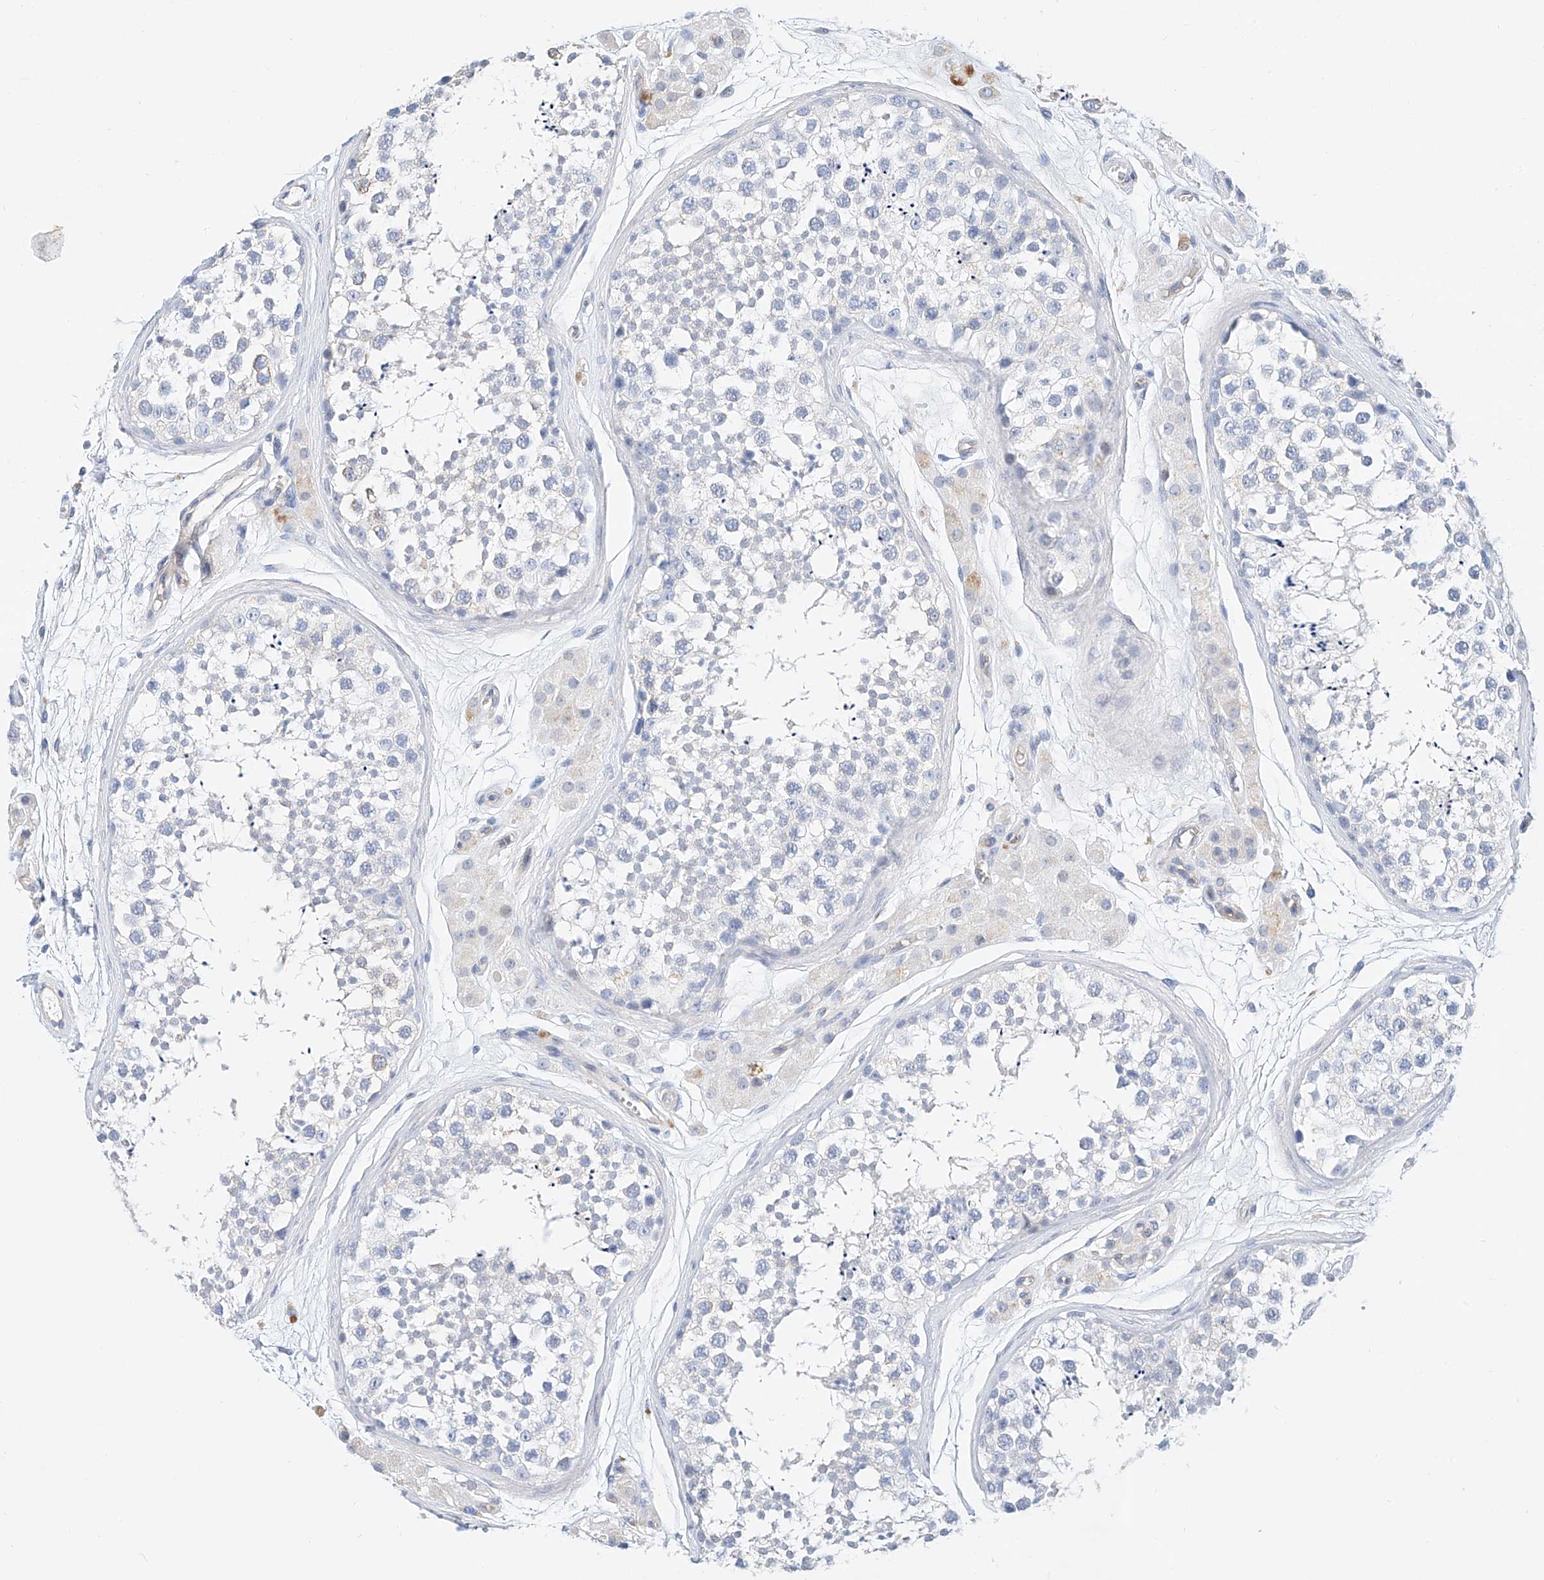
{"staining": {"intensity": "negative", "quantity": "none", "location": "none"}, "tissue": "testis", "cell_type": "Cells in seminiferous ducts", "image_type": "normal", "snomed": [{"axis": "morphology", "description": "Normal tissue, NOS"}, {"axis": "topography", "description": "Testis"}], "caption": "Immunohistochemistry histopathology image of unremarkable human testis stained for a protein (brown), which reveals no positivity in cells in seminiferous ducts.", "gene": "SBSPON", "patient": {"sex": "male", "age": 56}}